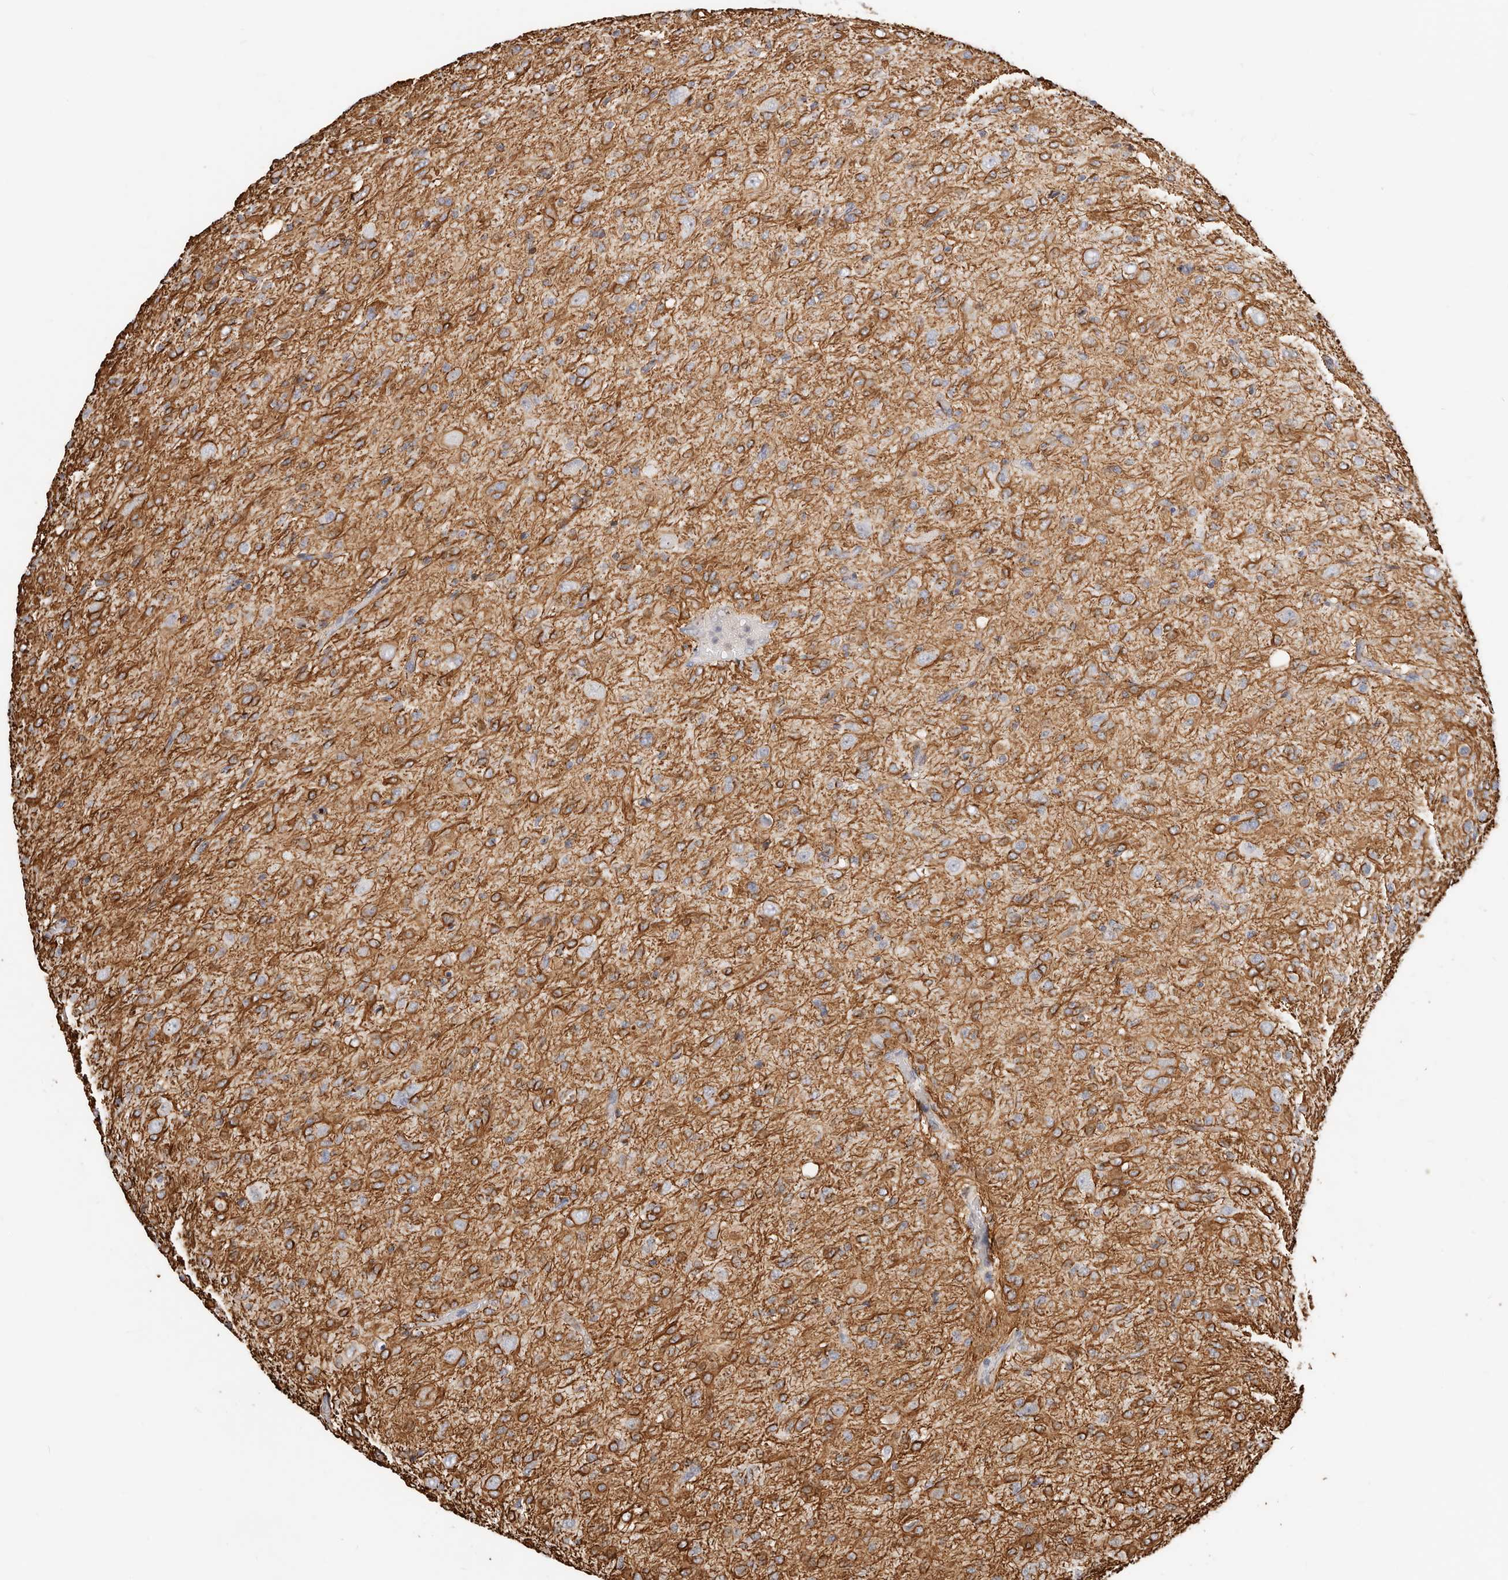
{"staining": {"intensity": "moderate", "quantity": "25%-75%", "location": "cytoplasmic/membranous"}, "tissue": "glioma", "cell_type": "Tumor cells", "image_type": "cancer", "snomed": [{"axis": "morphology", "description": "Glioma, malignant, High grade"}, {"axis": "topography", "description": "Brain"}], "caption": "Protein expression analysis of human high-grade glioma (malignant) reveals moderate cytoplasmic/membranous positivity in approximately 25%-75% of tumor cells.", "gene": "ASCL1", "patient": {"sex": "female", "age": 59}}